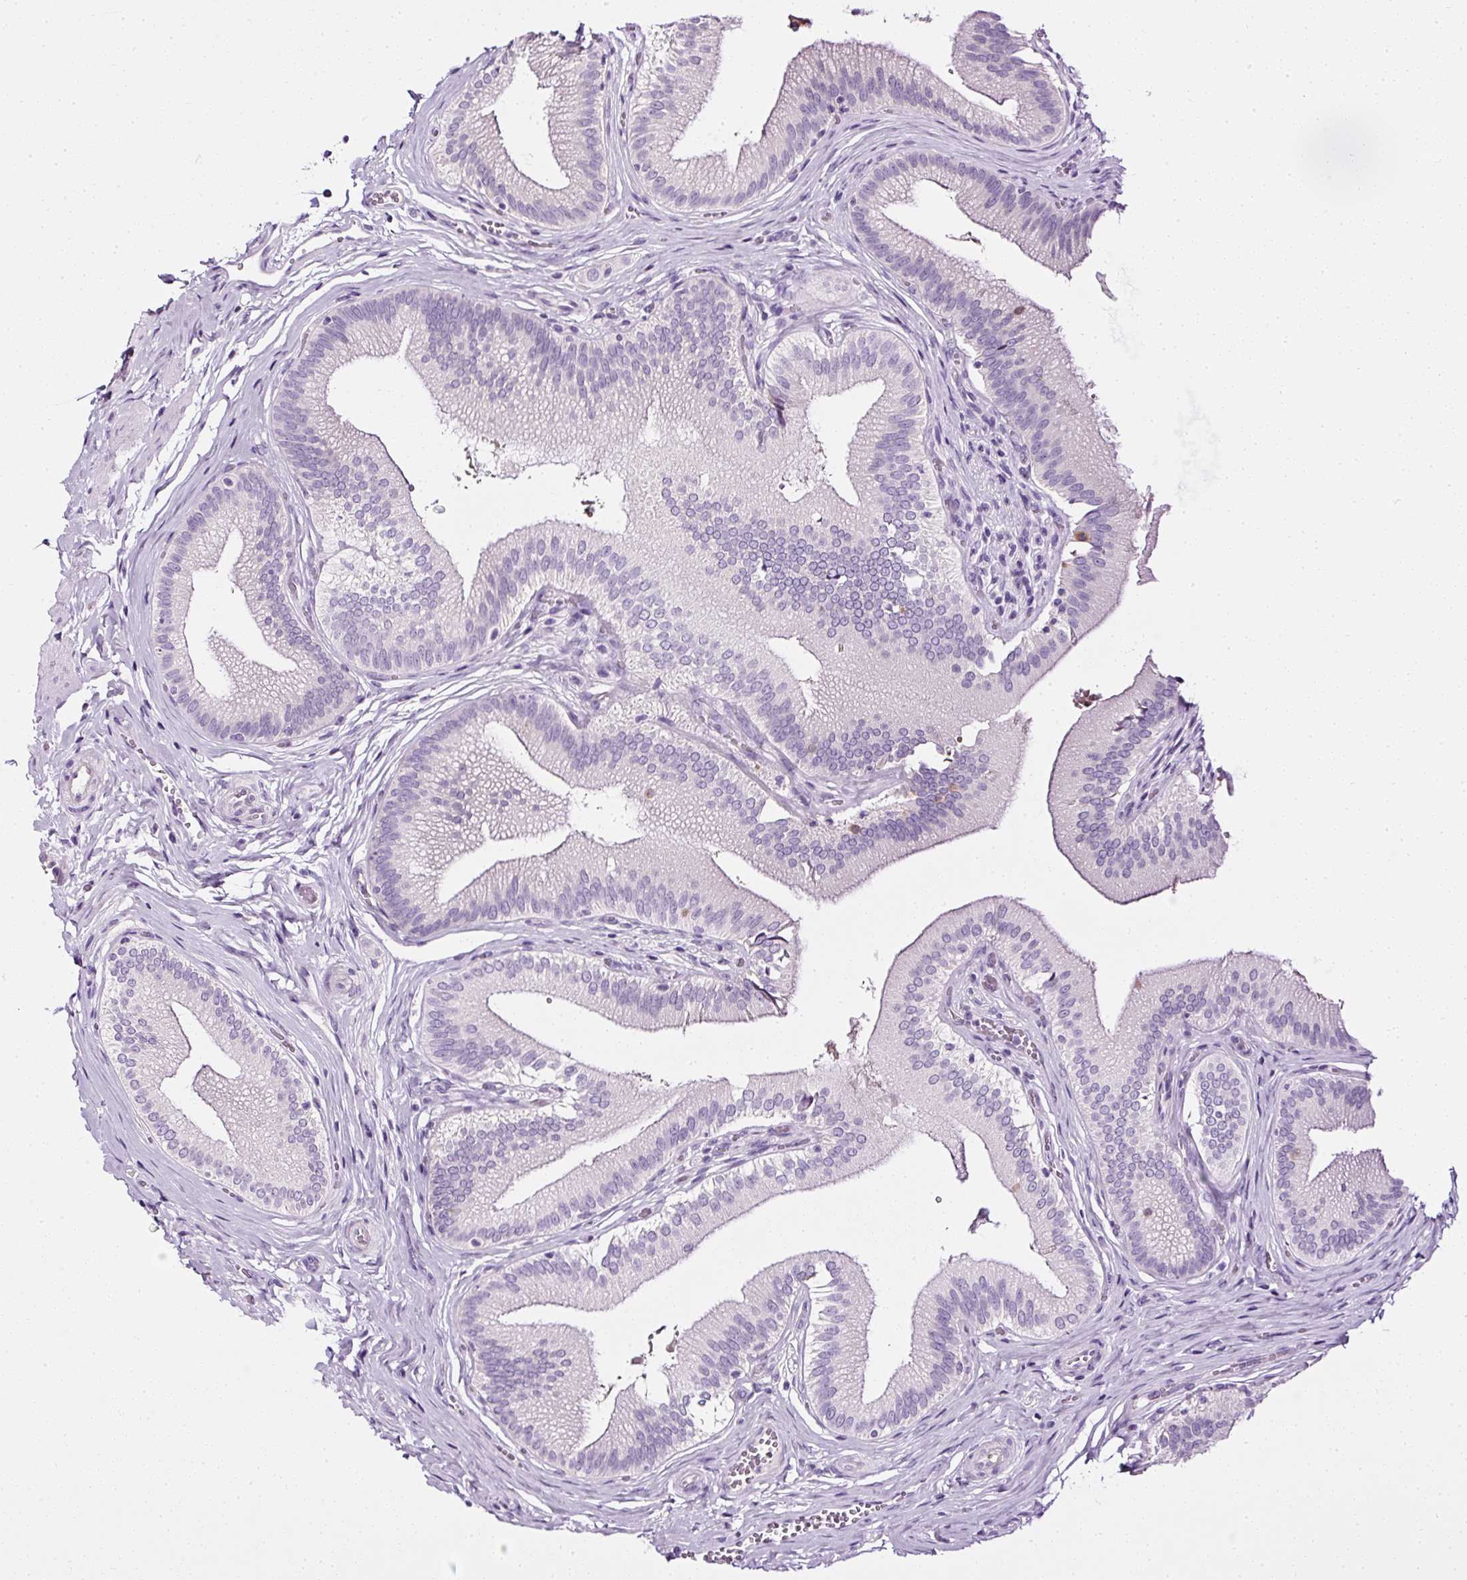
{"staining": {"intensity": "negative", "quantity": "none", "location": "none"}, "tissue": "gallbladder", "cell_type": "Glandular cells", "image_type": "normal", "snomed": [{"axis": "morphology", "description": "Normal tissue, NOS"}, {"axis": "topography", "description": "Gallbladder"}], "caption": "Immunohistochemical staining of benign gallbladder shows no significant staining in glandular cells. (Stains: DAB IHC with hematoxylin counter stain, Microscopy: brightfield microscopy at high magnification).", "gene": "ATP2A1", "patient": {"sex": "male", "age": 17}}